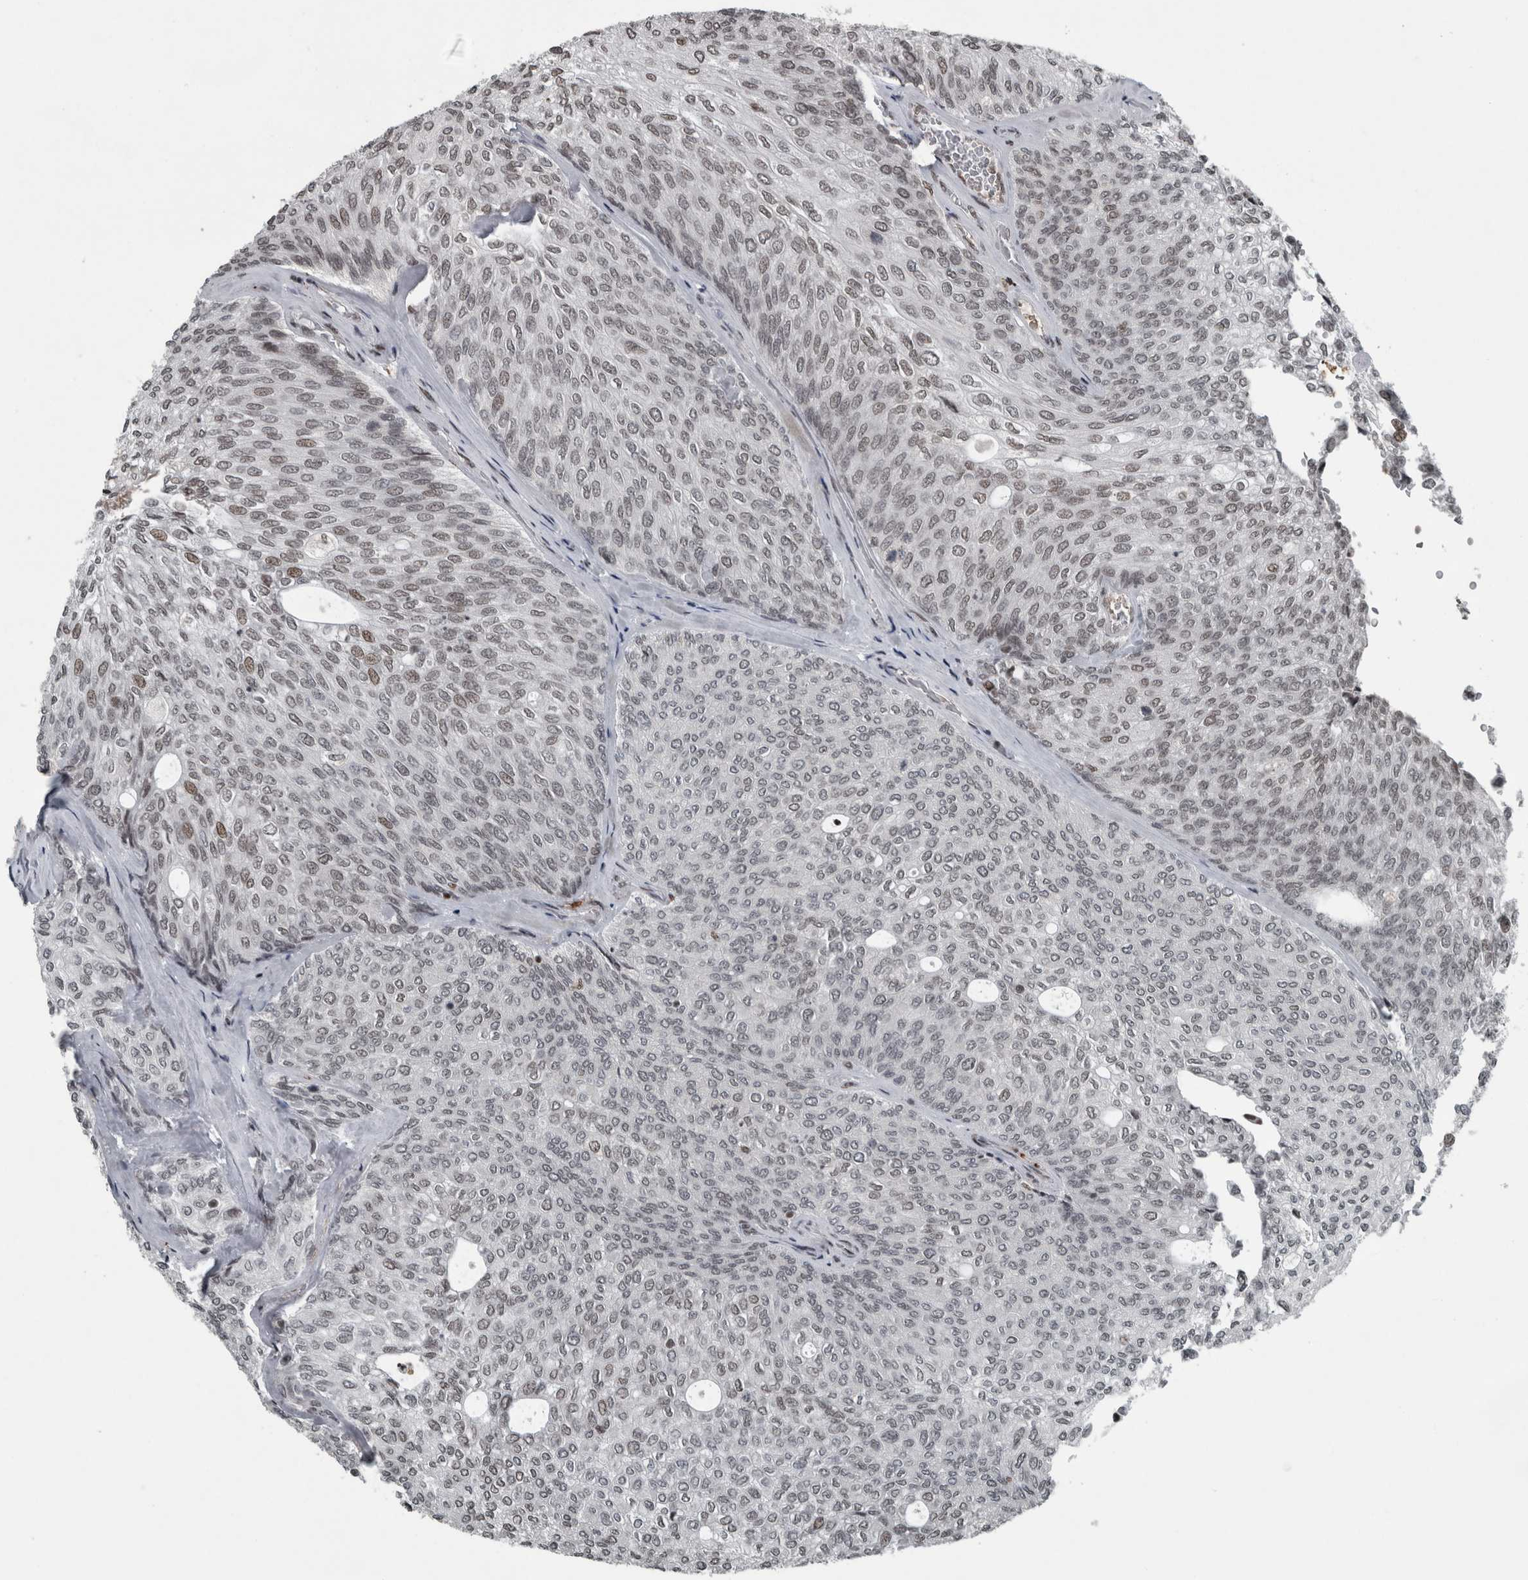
{"staining": {"intensity": "moderate", "quantity": "<25%", "location": "nuclear"}, "tissue": "urothelial cancer", "cell_type": "Tumor cells", "image_type": "cancer", "snomed": [{"axis": "morphology", "description": "Urothelial carcinoma, Low grade"}, {"axis": "topography", "description": "Urinary bladder"}], "caption": "IHC (DAB (3,3'-diaminobenzidine)) staining of urothelial carcinoma (low-grade) exhibits moderate nuclear protein expression in approximately <25% of tumor cells.", "gene": "UNC50", "patient": {"sex": "female", "age": 79}}